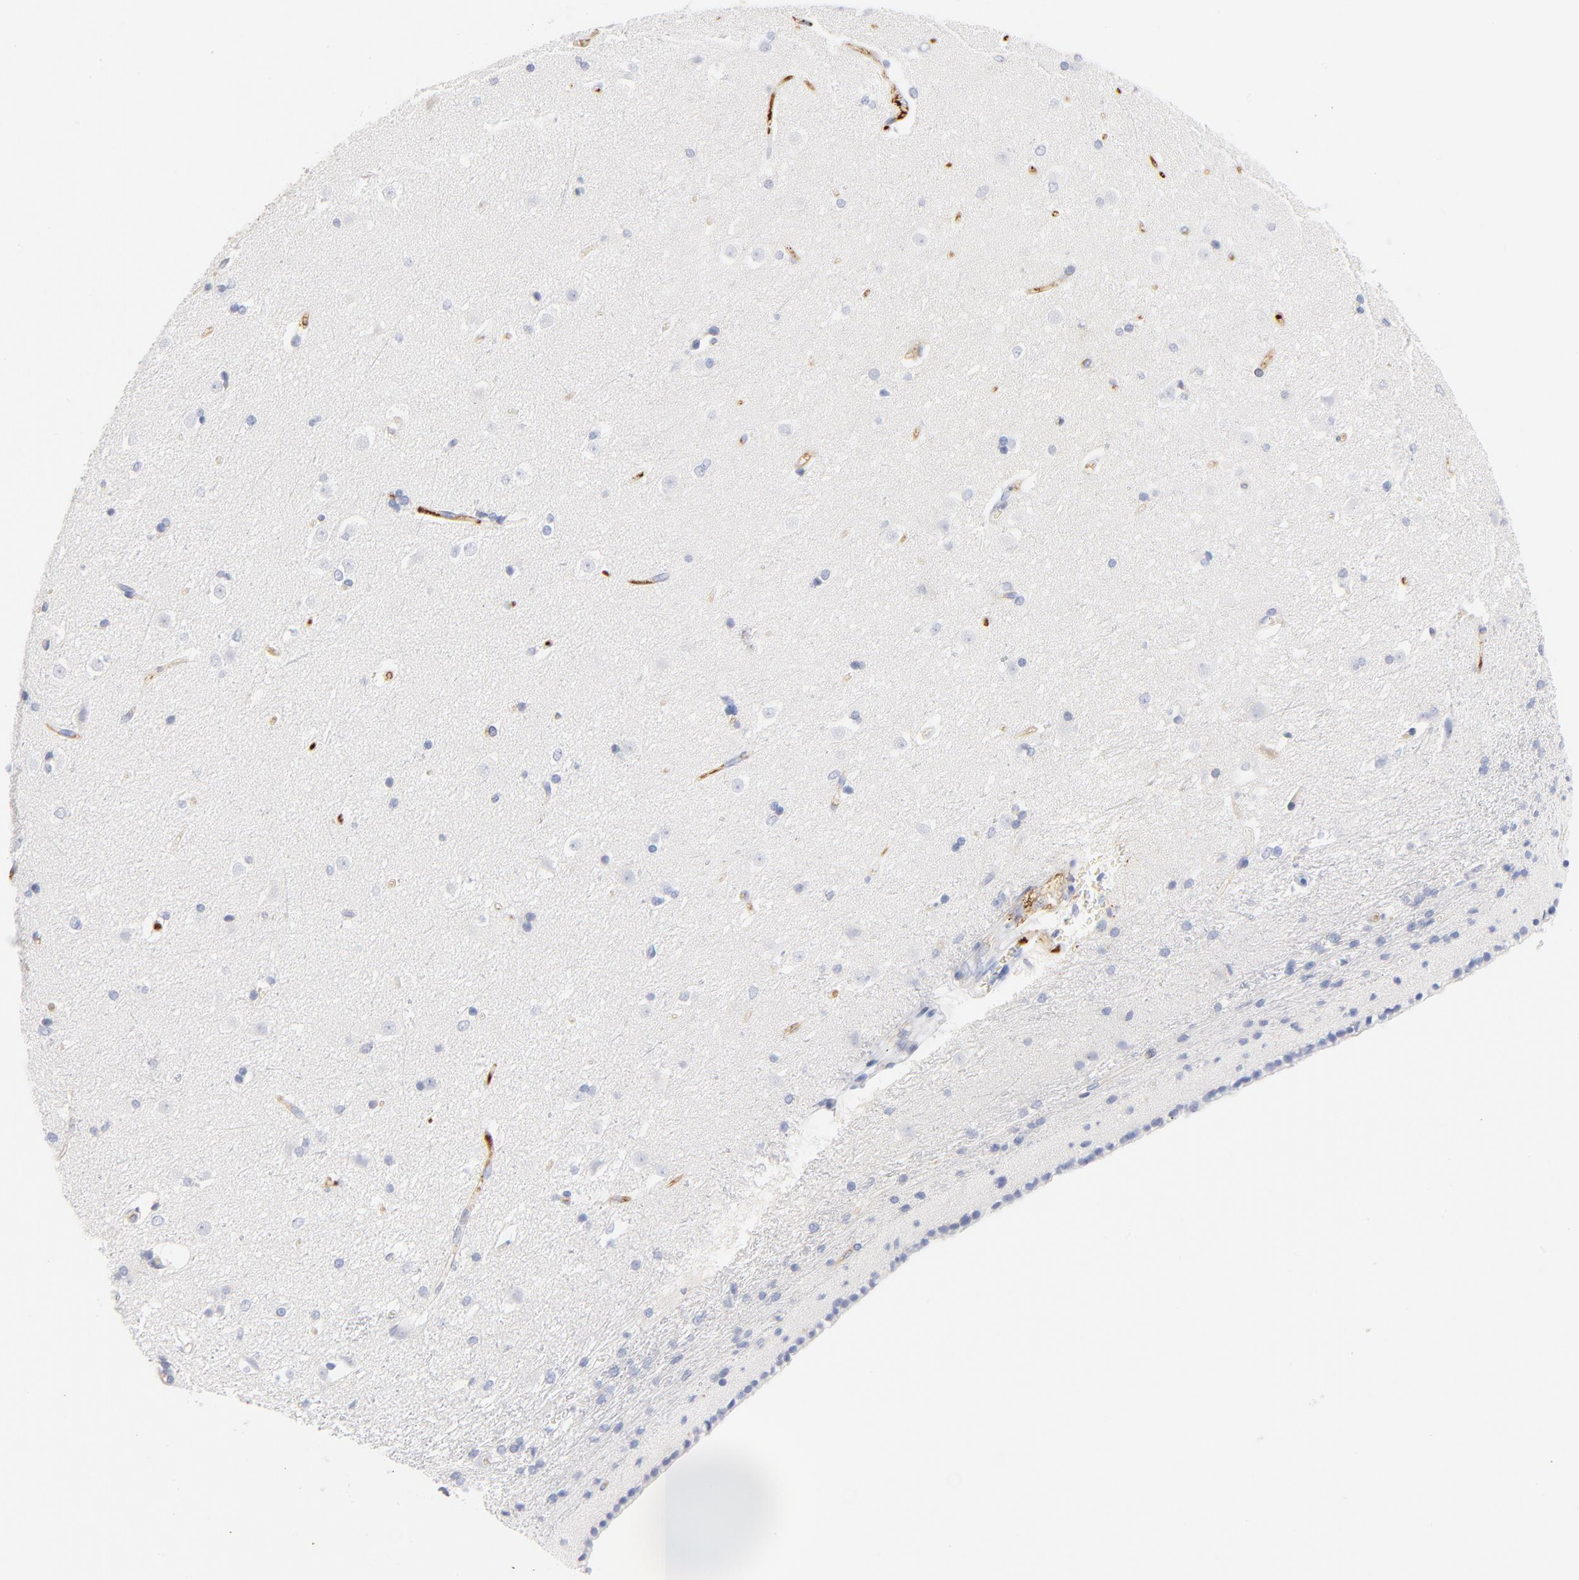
{"staining": {"intensity": "negative", "quantity": "none", "location": "none"}, "tissue": "caudate", "cell_type": "Glial cells", "image_type": "normal", "snomed": [{"axis": "morphology", "description": "Normal tissue, NOS"}, {"axis": "topography", "description": "Lateral ventricle wall"}], "caption": "IHC of benign caudate exhibits no expression in glial cells. (DAB (3,3'-diaminobenzidine) immunohistochemistry with hematoxylin counter stain).", "gene": "C3", "patient": {"sex": "female", "age": 19}}